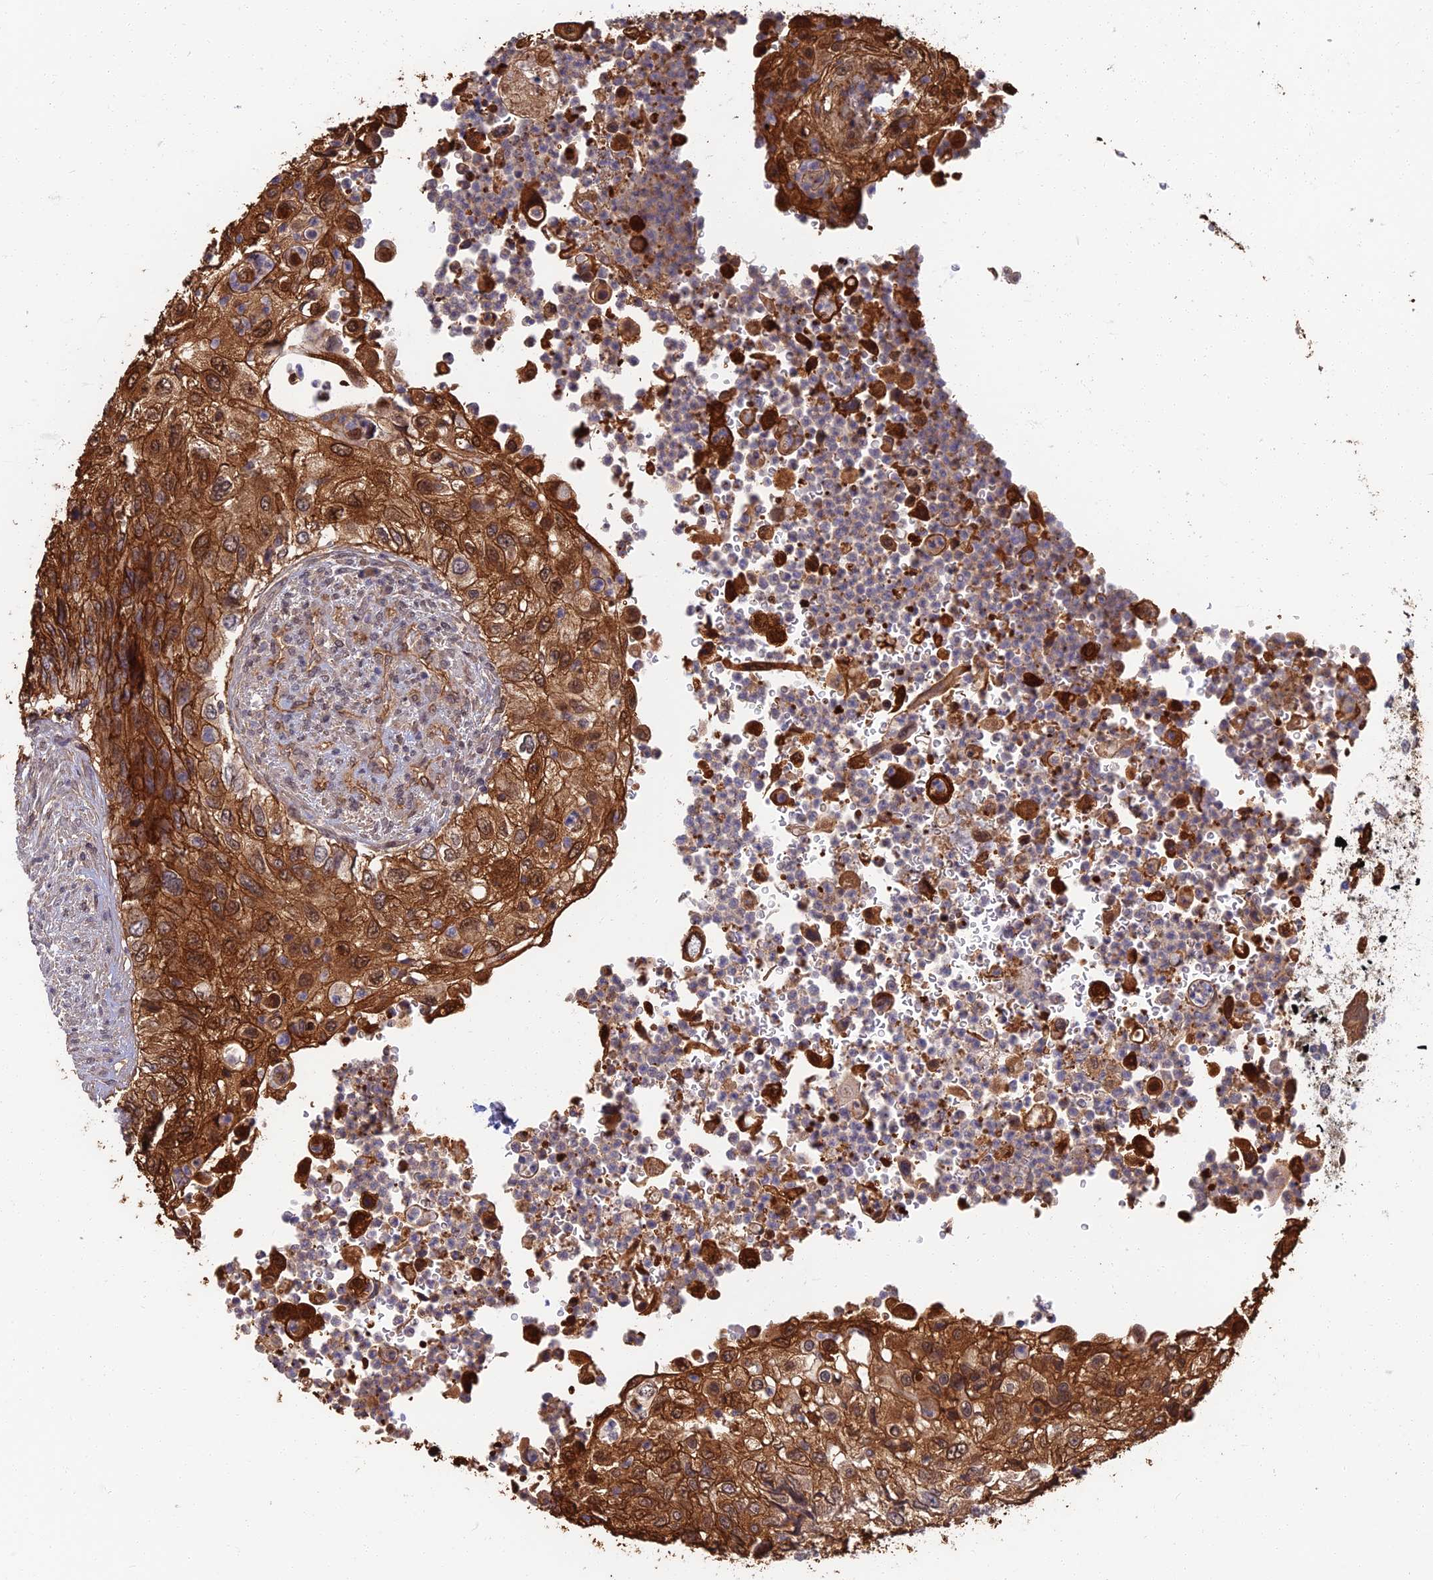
{"staining": {"intensity": "strong", "quantity": ">75%", "location": "cytoplasmic/membranous"}, "tissue": "urothelial cancer", "cell_type": "Tumor cells", "image_type": "cancer", "snomed": [{"axis": "morphology", "description": "Urothelial carcinoma, High grade"}, {"axis": "topography", "description": "Urinary bladder"}], "caption": "Immunohistochemistry (IHC) staining of urothelial carcinoma (high-grade), which exhibits high levels of strong cytoplasmic/membranous positivity in about >75% of tumor cells indicating strong cytoplasmic/membranous protein expression. The staining was performed using DAB (3,3'-diaminobenzidine) (brown) for protein detection and nuclei were counterstained in hematoxylin (blue).", "gene": "LRRN3", "patient": {"sex": "female", "age": 60}}